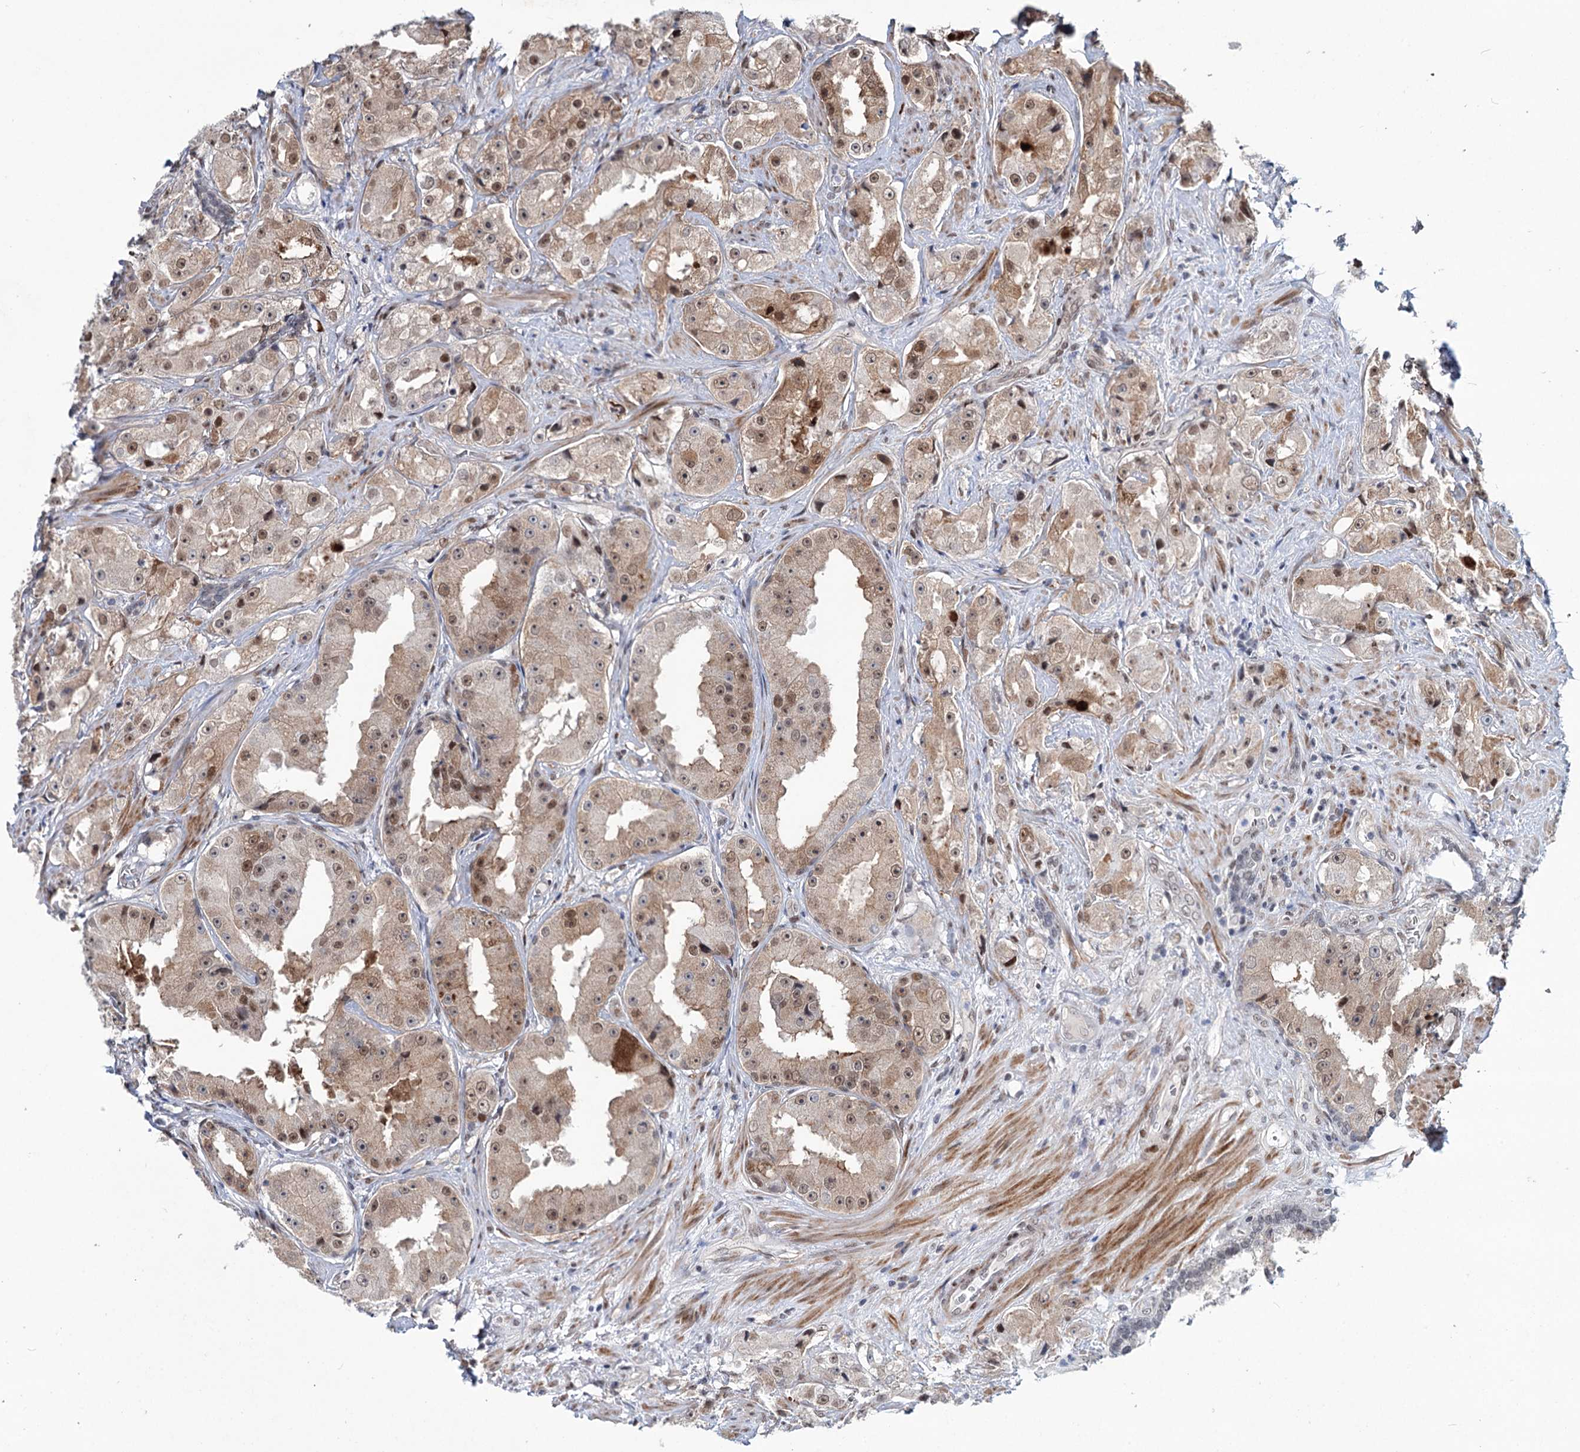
{"staining": {"intensity": "moderate", "quantity": ">75%", "location": "cytoplasmic/membranous,nuclear"}, "tissue": "prostate cancer", "cell_type": "Tumor cells", "image_type": "cancer", "snomed": [{"axis": "morphology", "description": "Adenocarcinoma, High grade"}, {"axis": "topography", "description": "Prostate"}], "caption": "This histopathology image demonstrates immunohistochemistry (IHC) staining of human high-grade adenocarcinoma (prostate), with medium moderate cytoplasmic/membranous and nuclear expression in about >75% of tumor cells.", "gene": "FAM53A", "patient": {"sex": "male", "age": 73}}